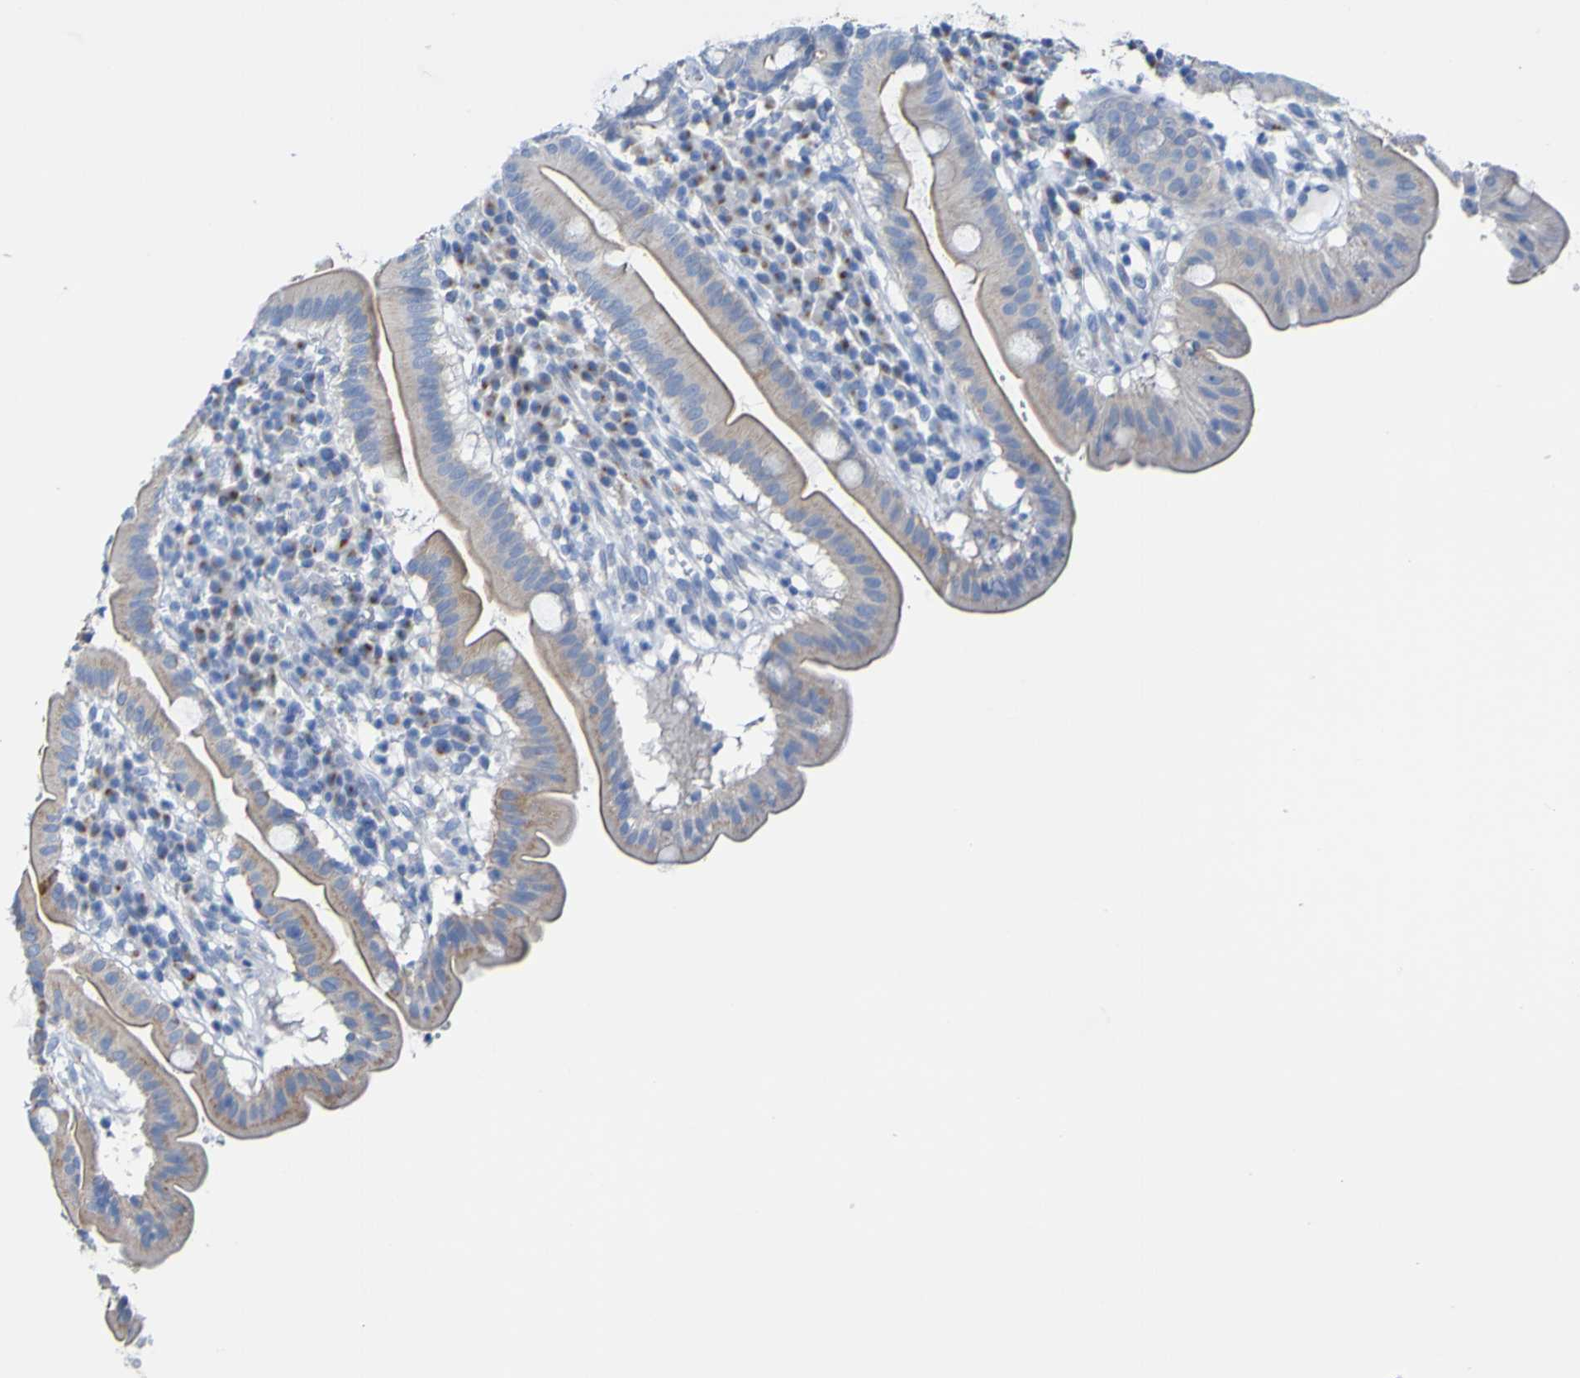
{"staining": {"intensity": "moderate", "quantity": "<25%", "location": "cytoplasmic/membranous"}, "tissue": "duodenum", "cell_type": "Glandular cells", "image_type": "normal", "snomed": [{"axis": "morphology", "description": "Normal tissue, NOS"}, {"axis": "topography", "description": "Duodenum"}], "caption": "A brown stain labels moderate cytoplasmic/membranous positivity of a protein in glandular cells of normal duodenum. Ihc stains the protein of interest in brown and the nuclei are stained blue.", "gene": "ACMSD", "patient": {"sex": "male", "age": 50}}